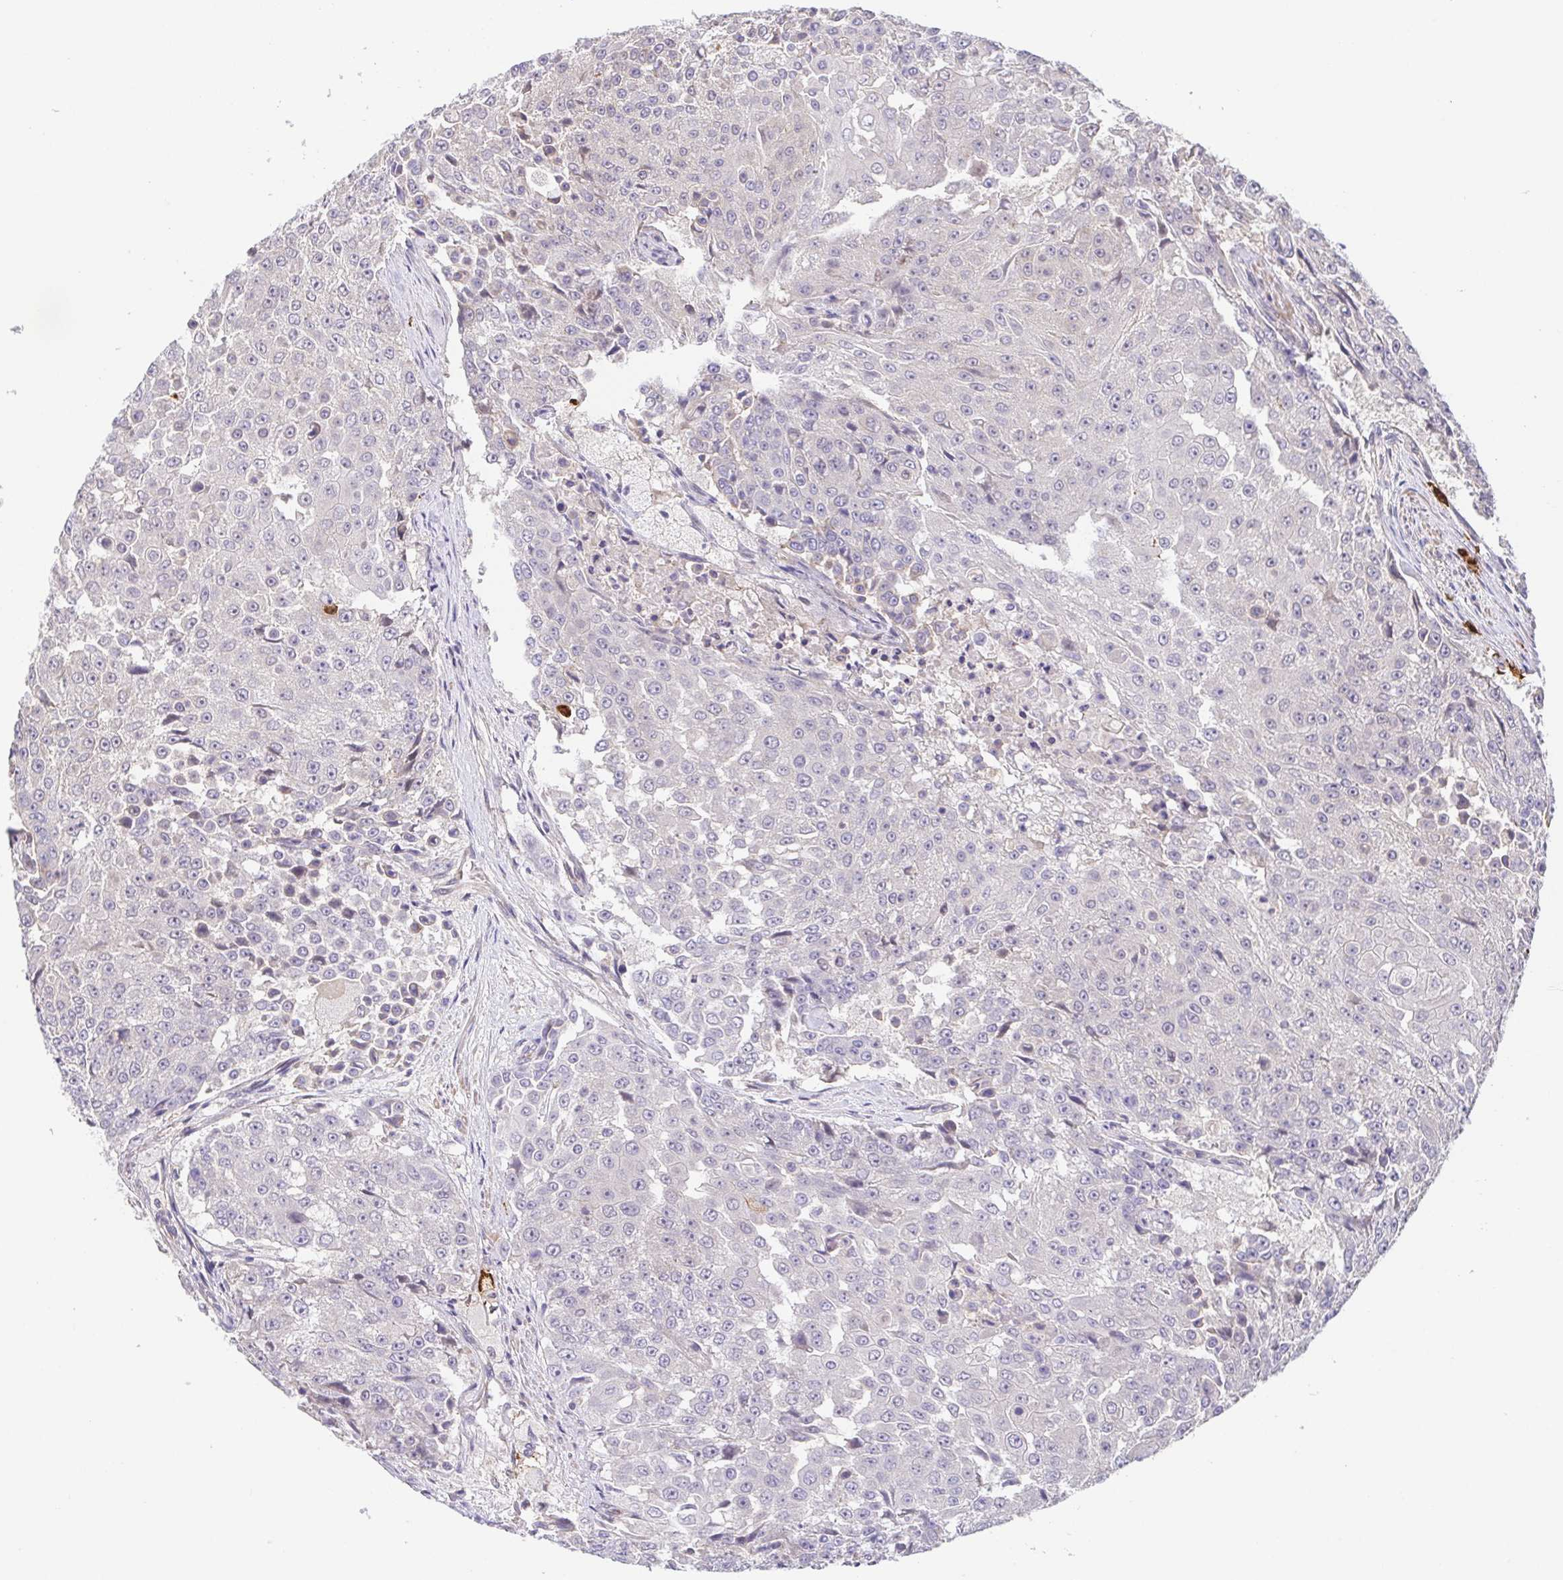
{"staining": {"intensity": "negative", "quantity": "none", "location": "none"}, "tissue": "urothelial cancer", "cell_type": "Tumor cells", "image_type": "cancer", "snomed": [{"axis": "morphology", "description": "Urothelial carcinoma, High grade"}, {"axis": "topography", "description": "Urinary bladder"}], "caption": "Immunohistochemistry micrograph of neoplastic tissue: urothelial carcinoma (high-grade) stained with DAB shows no significant protein expression in tumor cells. (DAB immunohistochemistry (IHC) visualized using brightfield microscopy, high magnification).", "gene": "PREPL", "patient": {"sex": "female", "age": 63}}